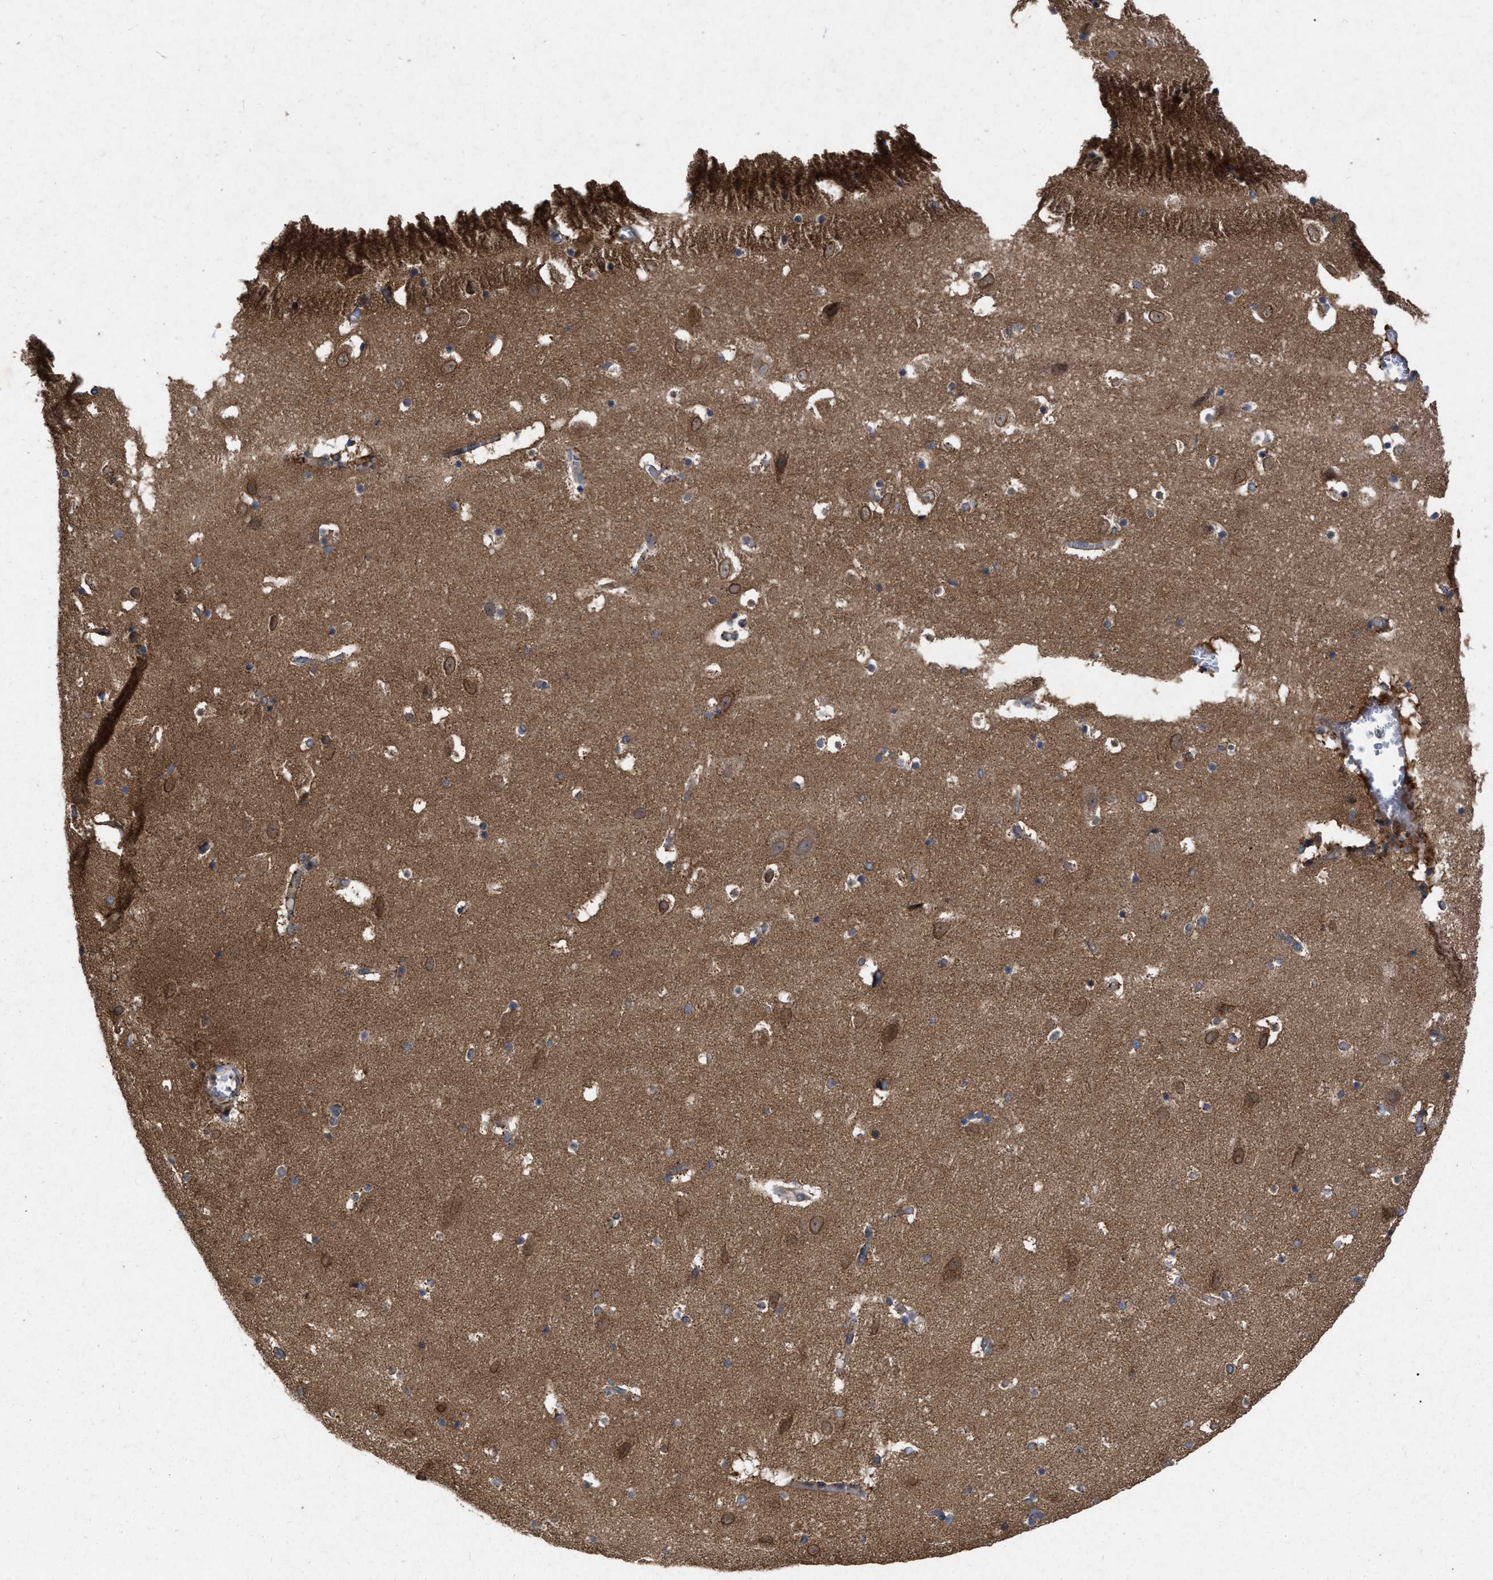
{"staining": {"intensity": "moderate", "quantity": "25%-75%", "location": "cytoplasmic/membranous"}, "tissue": "hippocampus", "cell_type": "Glial cells", "image_type": "normal", "snomed": [{"axis": "morphology", "description": "Normal tissue, NOS"}, {"axis": "topography", "description": "Hippocampus"}], "caption": "Protein staining demonstrates moderate cytoplasmic/membranous expression in approximately 25%-75% of glial cells in normal hippocampus.", "gene": "CDKN2C", "patient": {"sex": "male", "age": 45}}